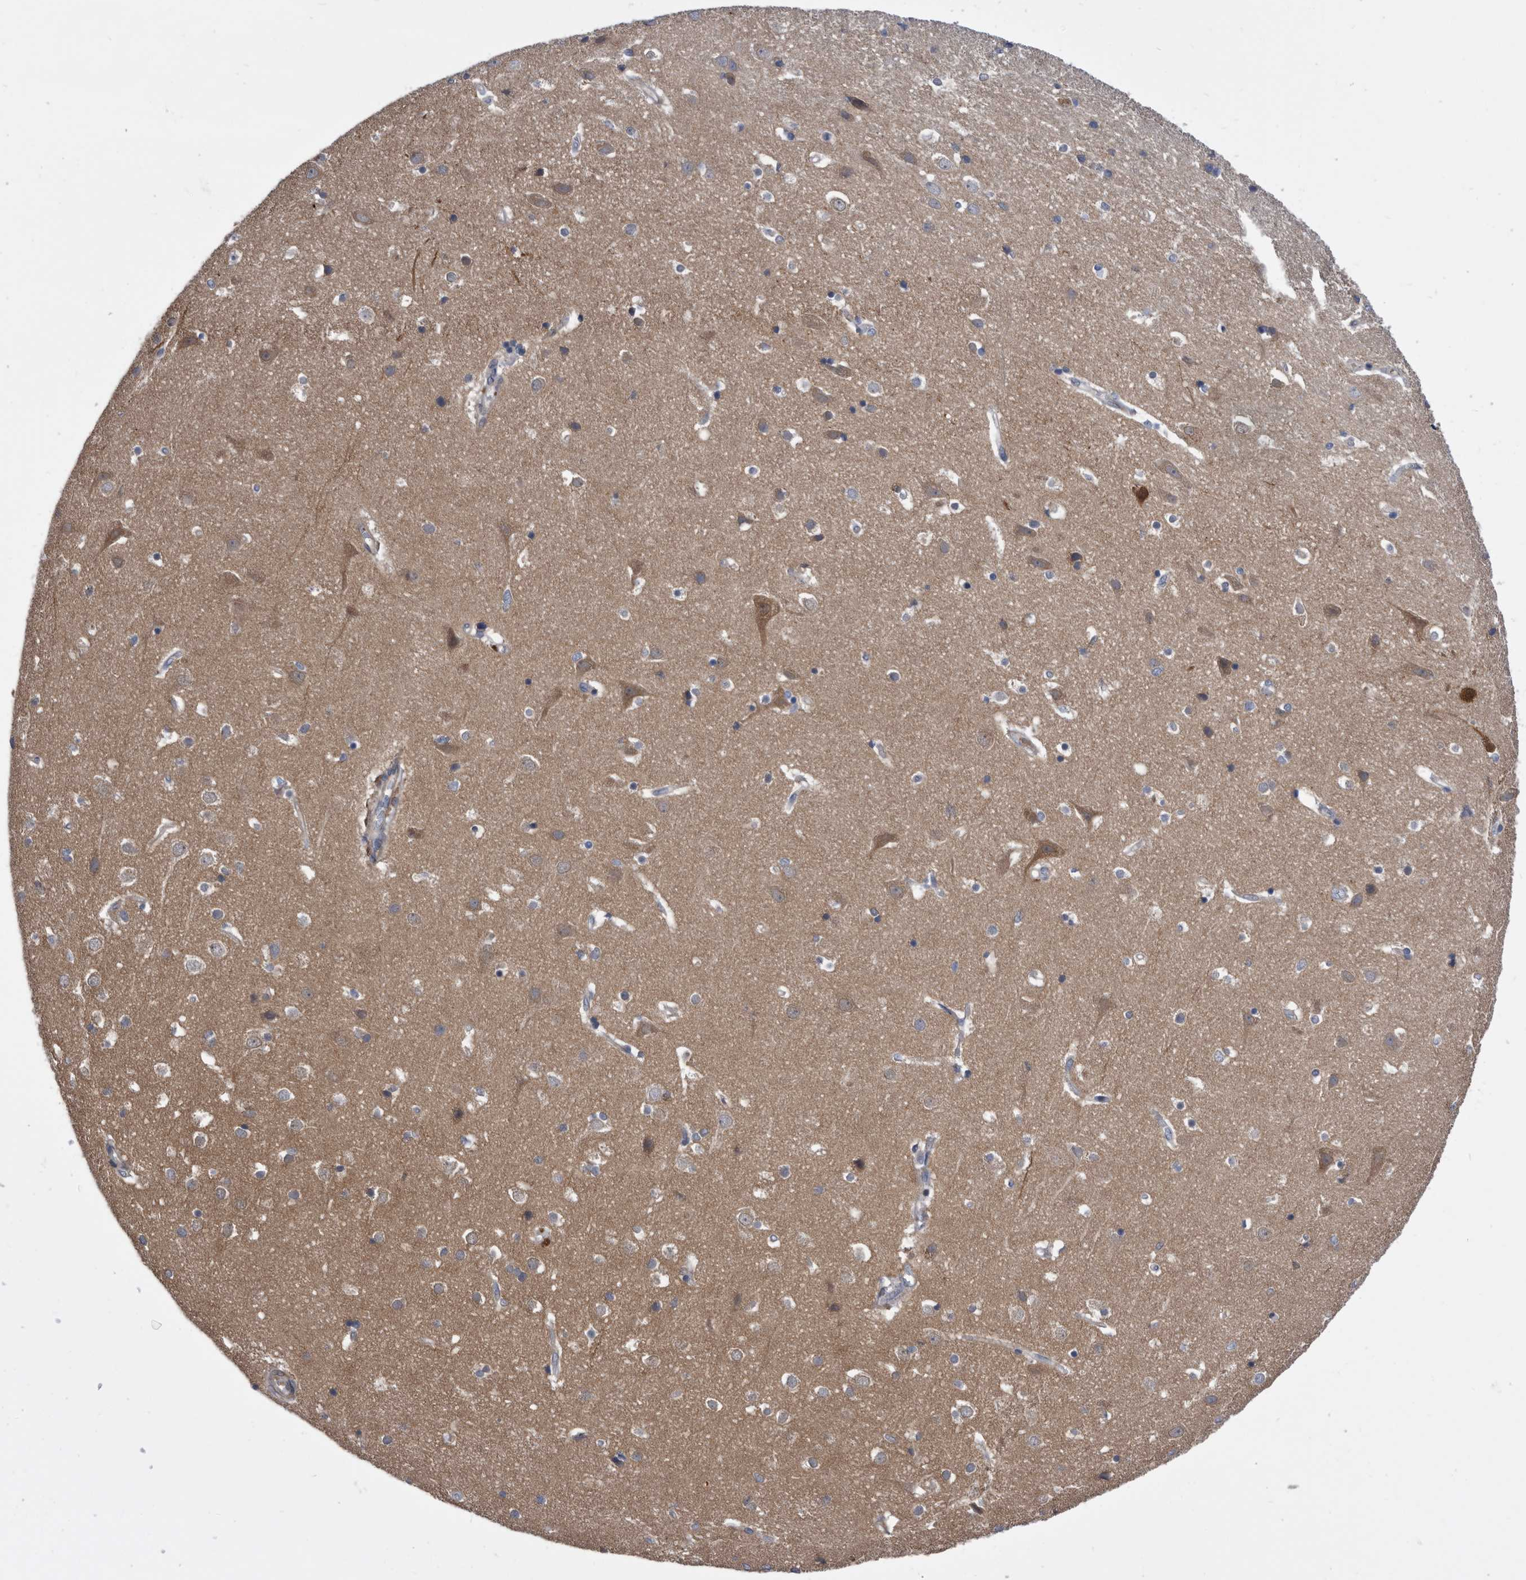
{"staining": {"intensity": "negative", "quantity": "none", "location": "none"}, "tissue": "cerebral cortex", "cell_type": "Endothelial cells", "image_type": "normal", "snomed": [{"axis": "morphology", "description": "Normal tissue, NOS"}, {"axis": "topography", "description": "Cerebral cortex"}], "caption": "The immunohistochemistry image has no significant expression in endothelial cells of cerebral cortex.", "gene": "BAIAP3", "patient": {"sex": "male", "age": 54}}